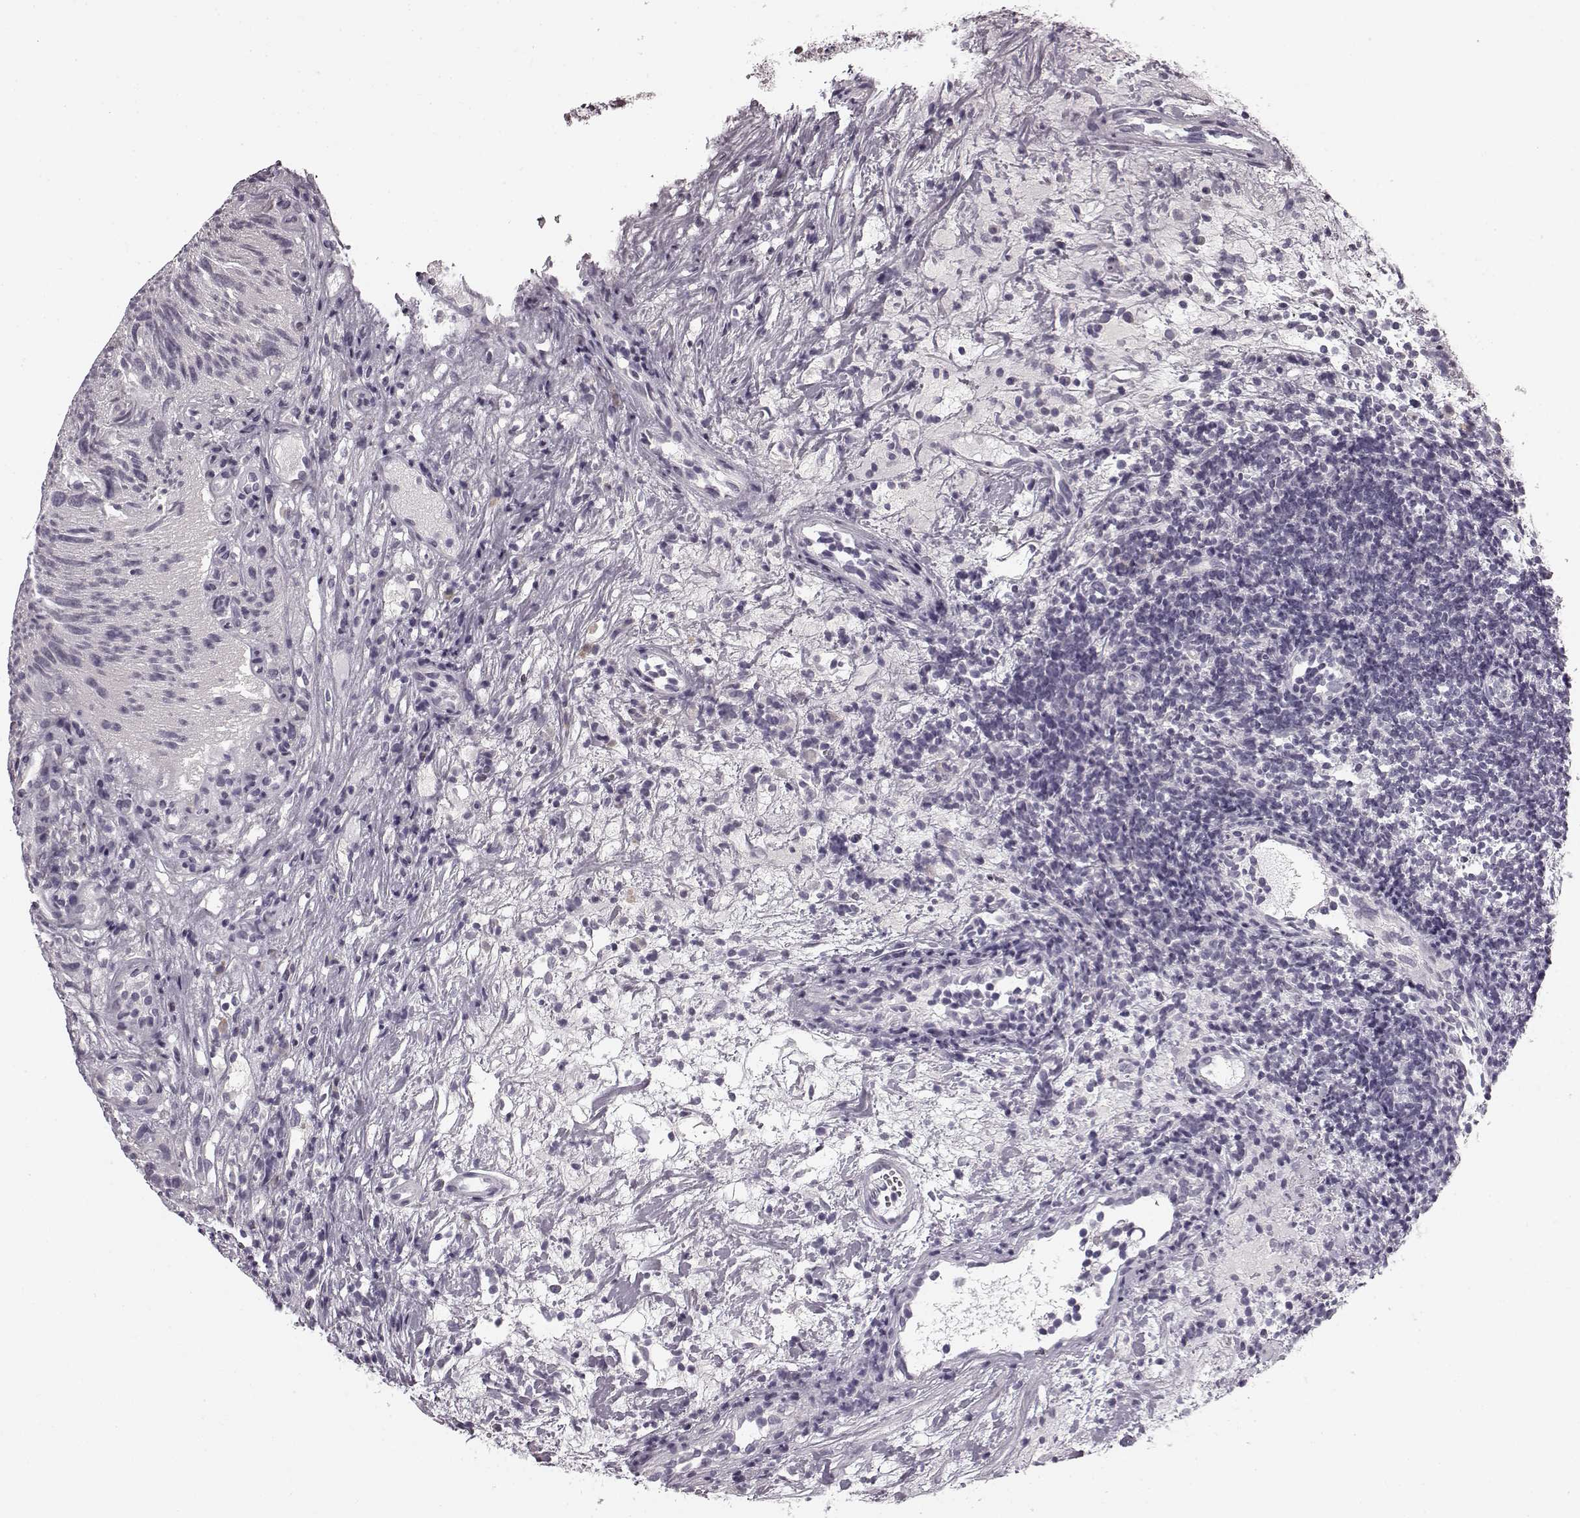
{"staining": {"intensity": "negative", "quantity": "none", "location": "none"}, "tissue": "urothelial cancer", "cell_type": "Tumor cells", "image_type": "cancer", "snomed": [{"axis": "morphology", "description": "Urothelial carcinoma, Low grade"}, {"axis": "topography", "description": "Urinary bladder"}], "caption": "The photomicrograph reveals no staining of tumor cells in low-grade urothelial carcinoma.", "gene": "FAM234B", "patient": {"sex": "female", "age": 69}}